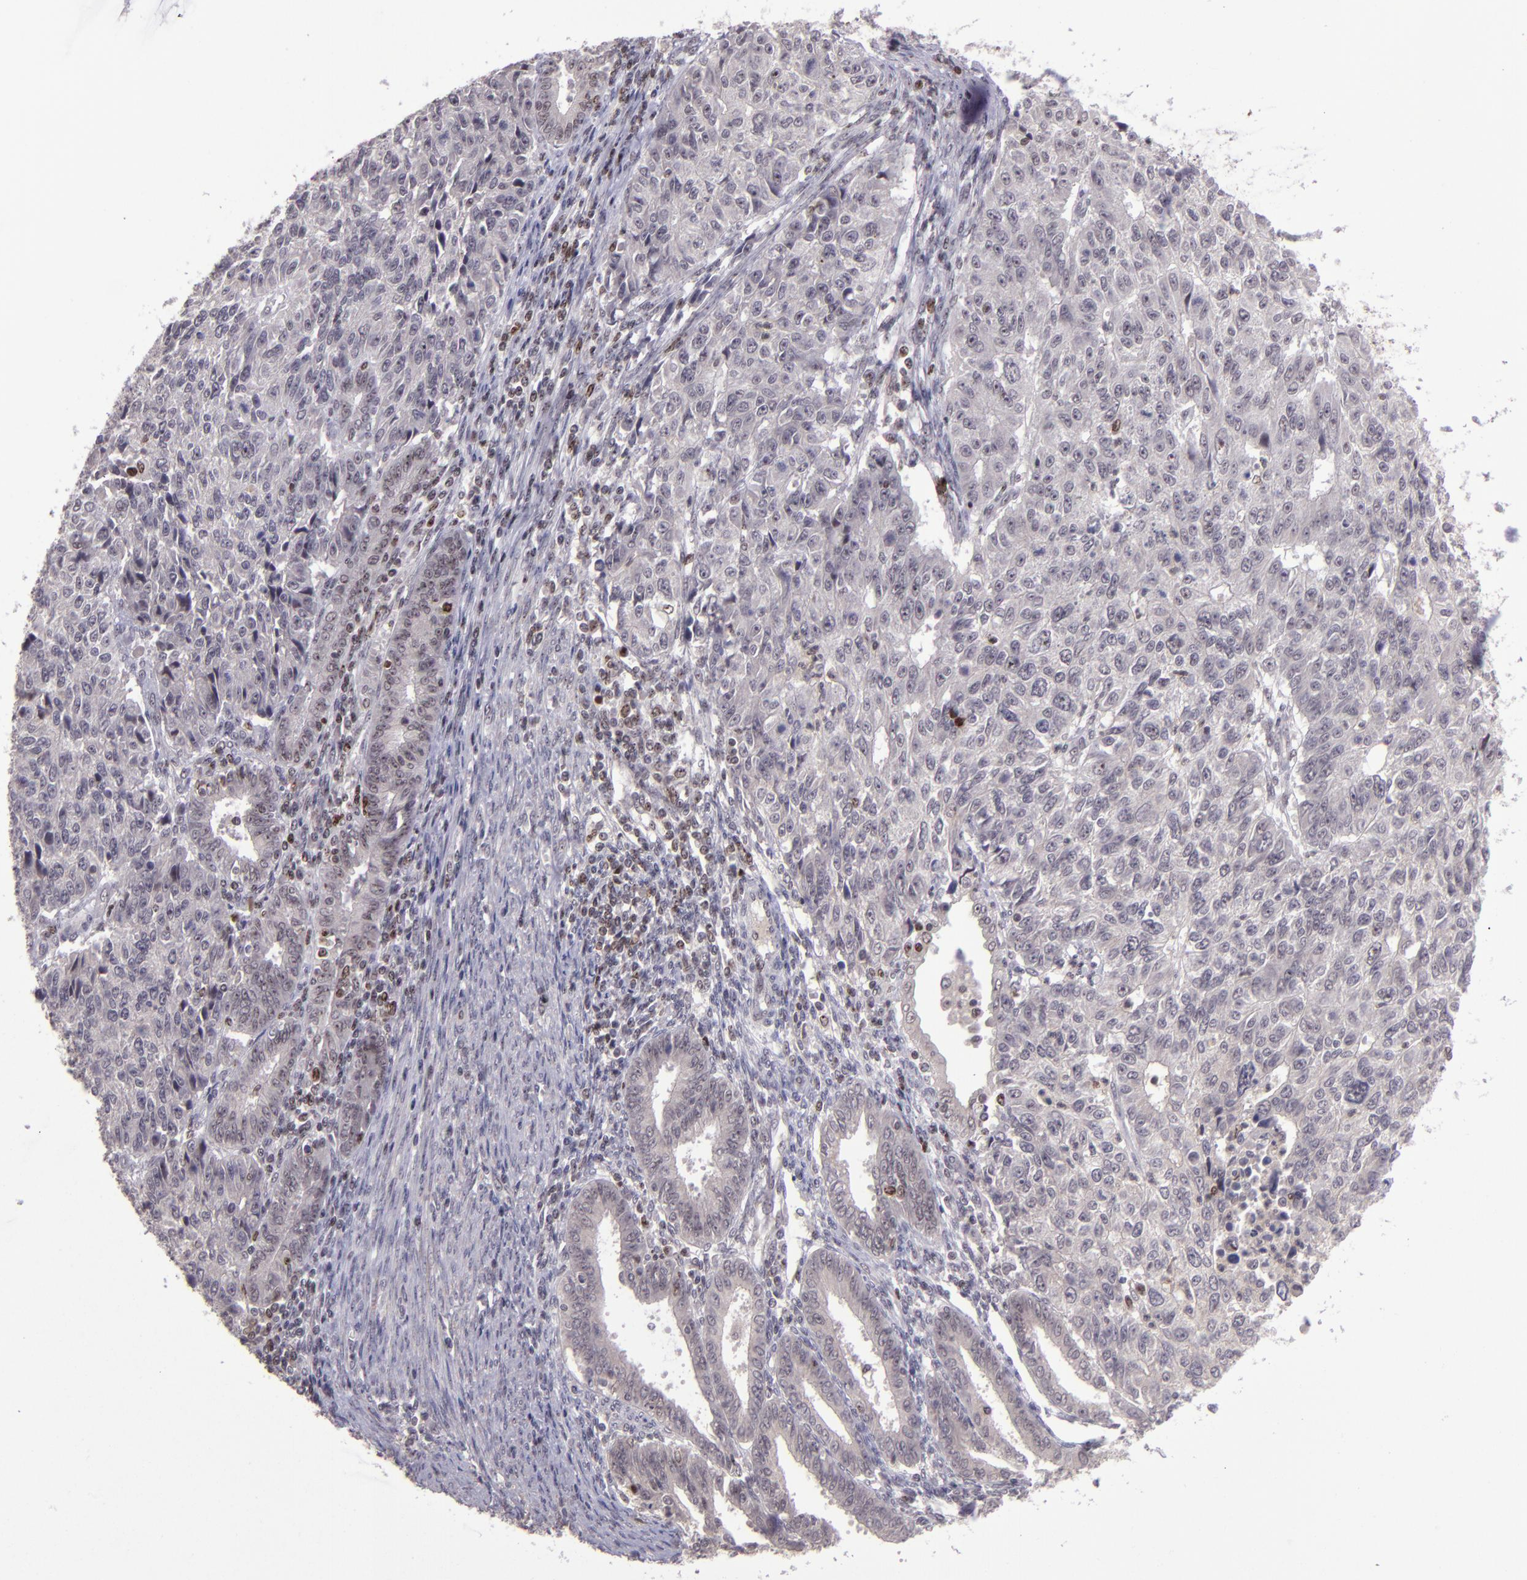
{"staining": {"intensity": "weak", "quantity": "<25%", "location": "cytoplasmic/membranous,nuclear"}, "tissue": "endometrial cancer", "cell_type": "Tumor cells", "image_type": "cancer", "snomed": [{"axis": "morphology", "description": "Adenocarcinoma, NOS"}, {"axis": "topography", "description": "Endometrium"}], "caption": "The immunohistochemistry (IHC) micrograph has no significant positivity in tumor cells of endometrial cancer tissue.", "gene": "PCNX4", "patient": {"sex": "female", "age": 42}}